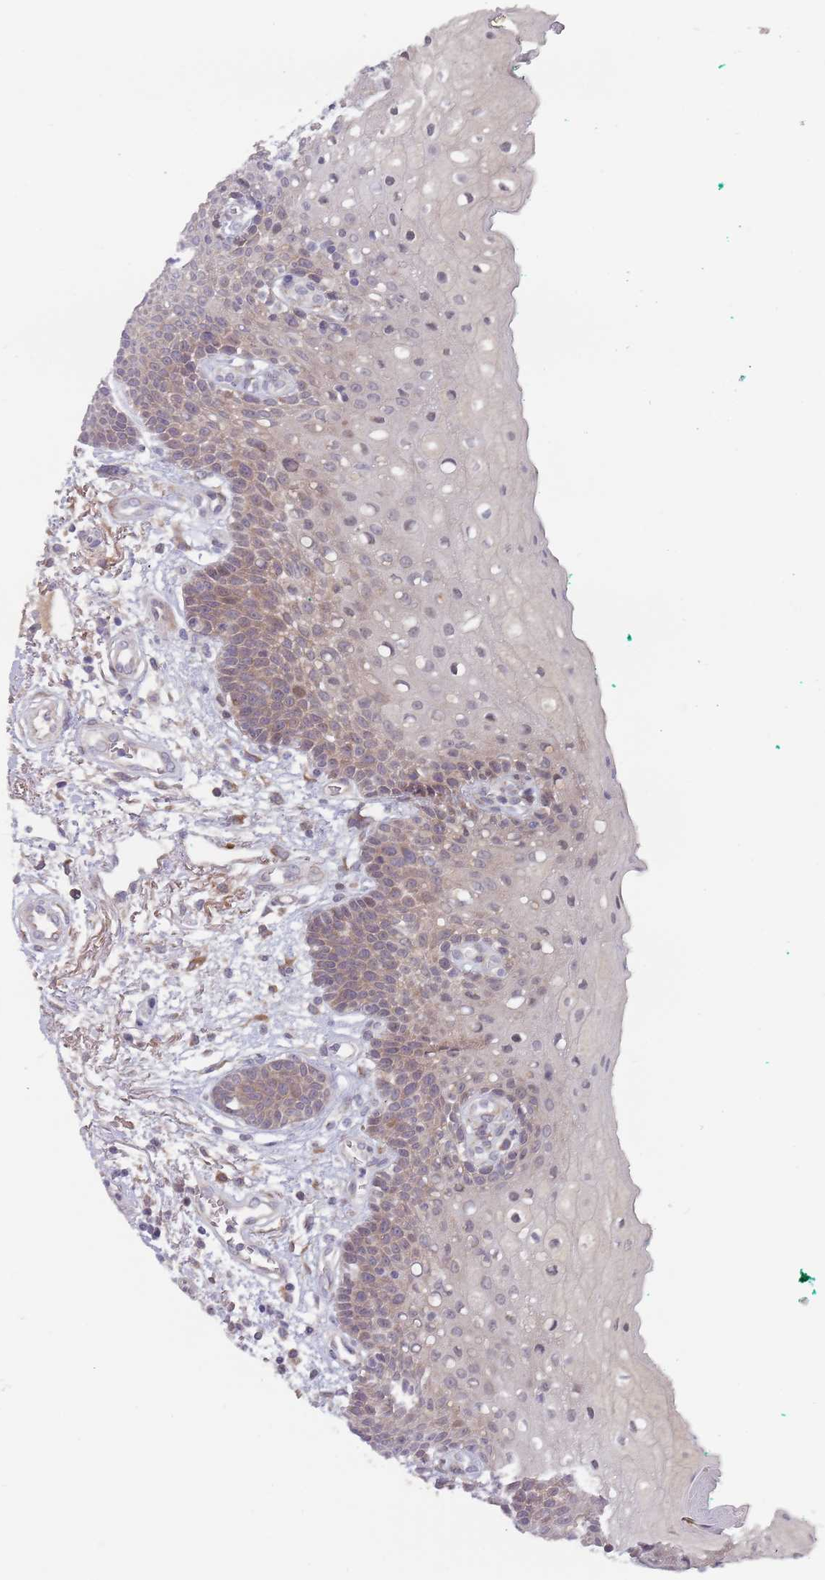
{"staining": {"intensity": "weak", "quantity": "25%-75%", "location": "cytoplasmic/membranous,nuclear"}, "tissue": "oral mucosa", "cell_type": "Squamous epithelial cells", "image_type": "normal", "snomed": [{"axis": "morphology", "description": "Normal tissue, NOS"}, {"axis": "morphology", "description": "Squamous cell carcinoma, NOS"}, {"axis": "topography", "description": "Oral tissue"}, {"axis": "topography", "description": "Tounge, NOS"}, {"axis": "topography", "description": "Head-Neck"}], "caption": "The histopathology image exhibits staining of normal oral mucosa, revealing weak cytoplasmic/membranous,nuclear protein positivity (brown color) within squamous epithelial cells.", "gene": "ZNF140", "patient": {"sex": "male", "age": 79}}